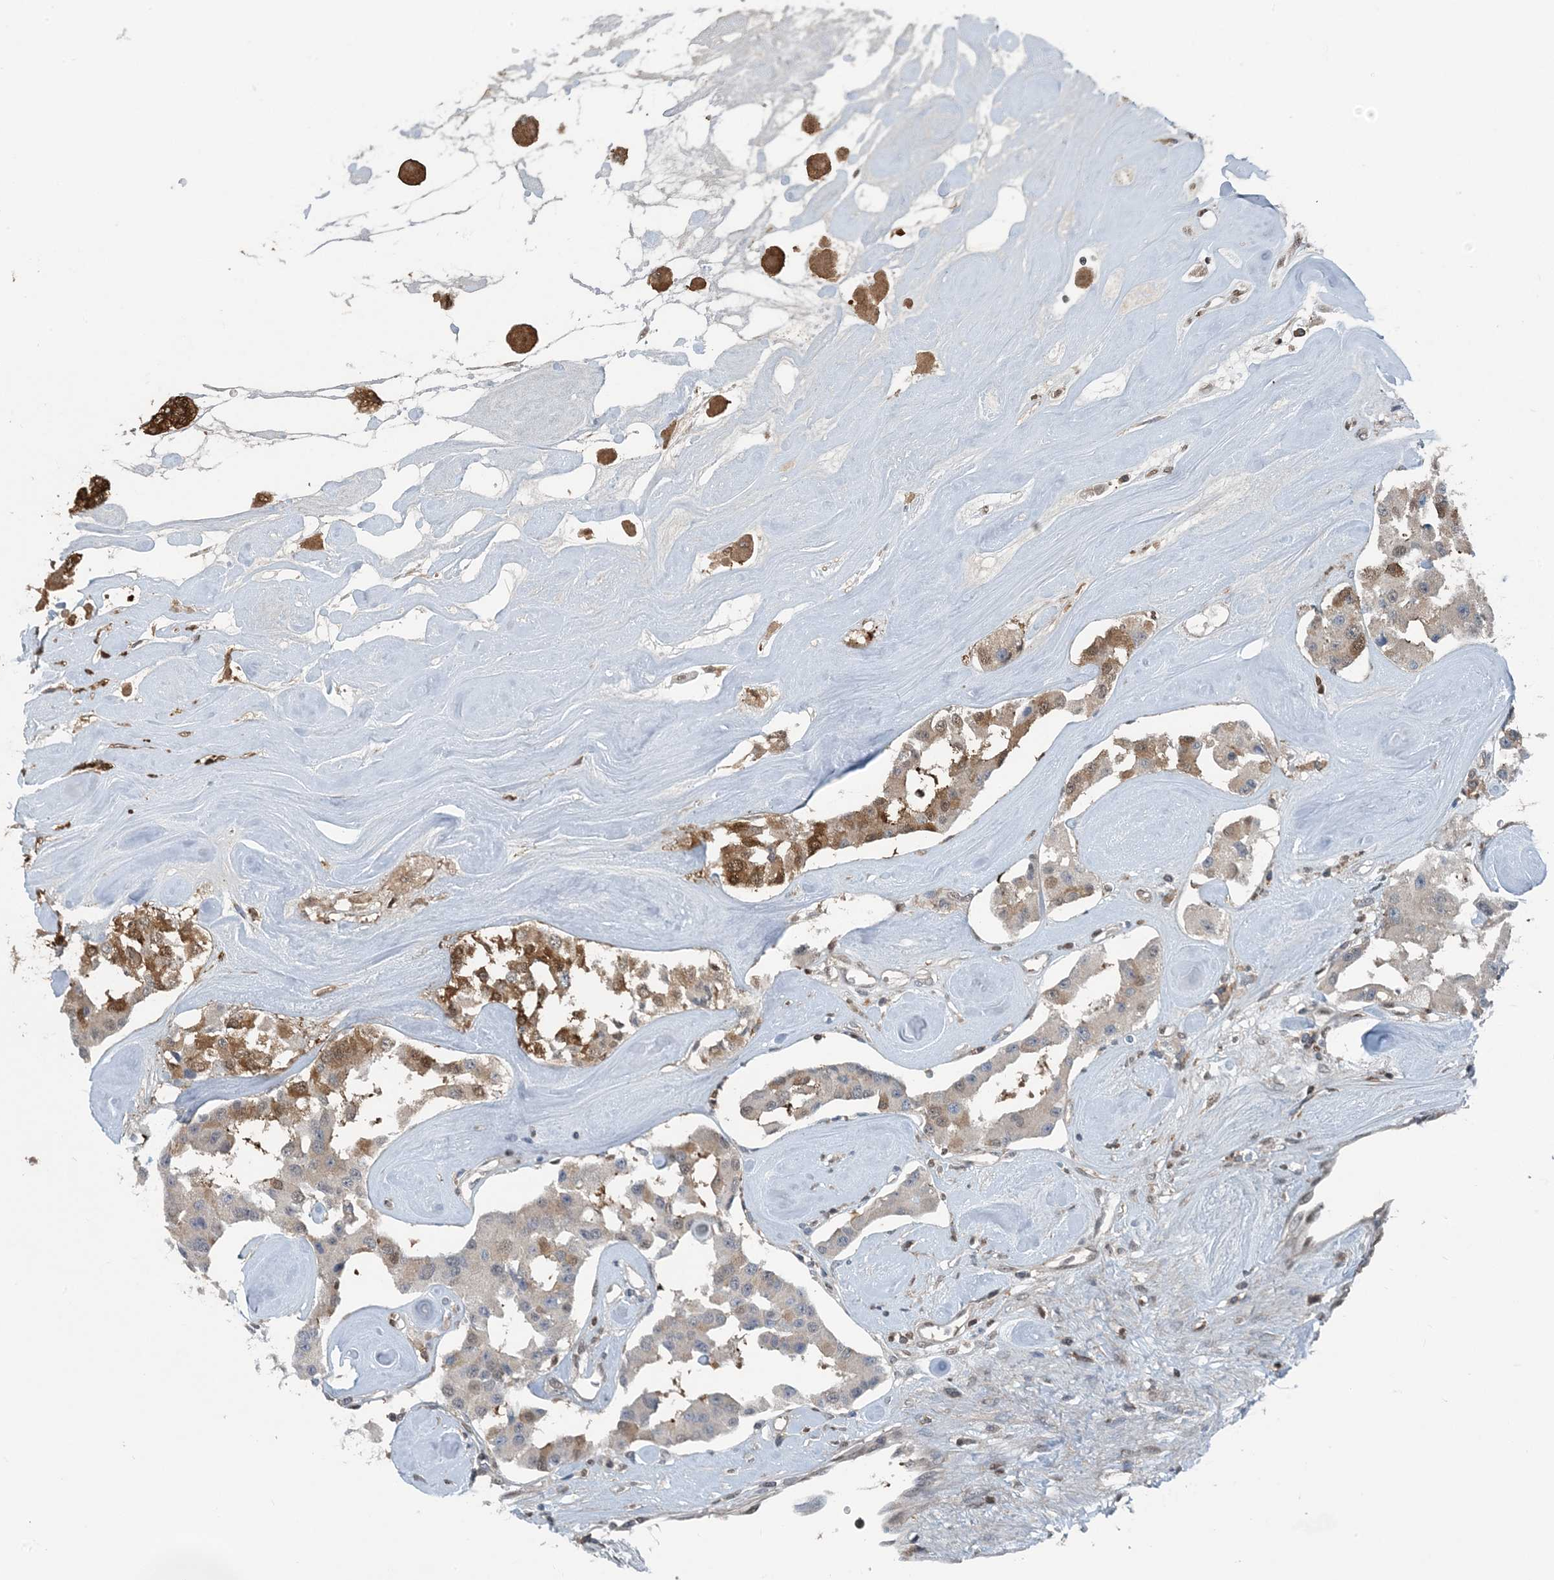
{"staining": {"intensity": "moderate", "quantity": "<25%", "location": "cytoplasmic/membranous"}, "tissue": "carcinoid", "cell_type": "Tumor cells", "image_type": "cancer", "snomed": [{"axis": "morphology", "description": "Carcinoid, malignant, NOS"}, {"axis": "topography", "description": "Pancreas"}], "caption": "Immunohistochemistry (IHC) (DAB) staining of human carcinoid displays moderate cytoplasmic/membranous protein expression in about <25% of tumor cells. The staining is performed using DAB (3,3'-diaminobenzidine) brown chromogen to label protein expression. The nuclei are counter-stained blue using hematoxylin.", "gene": "HIKESHI", "patient": {"sex": "male", "age": 41}}